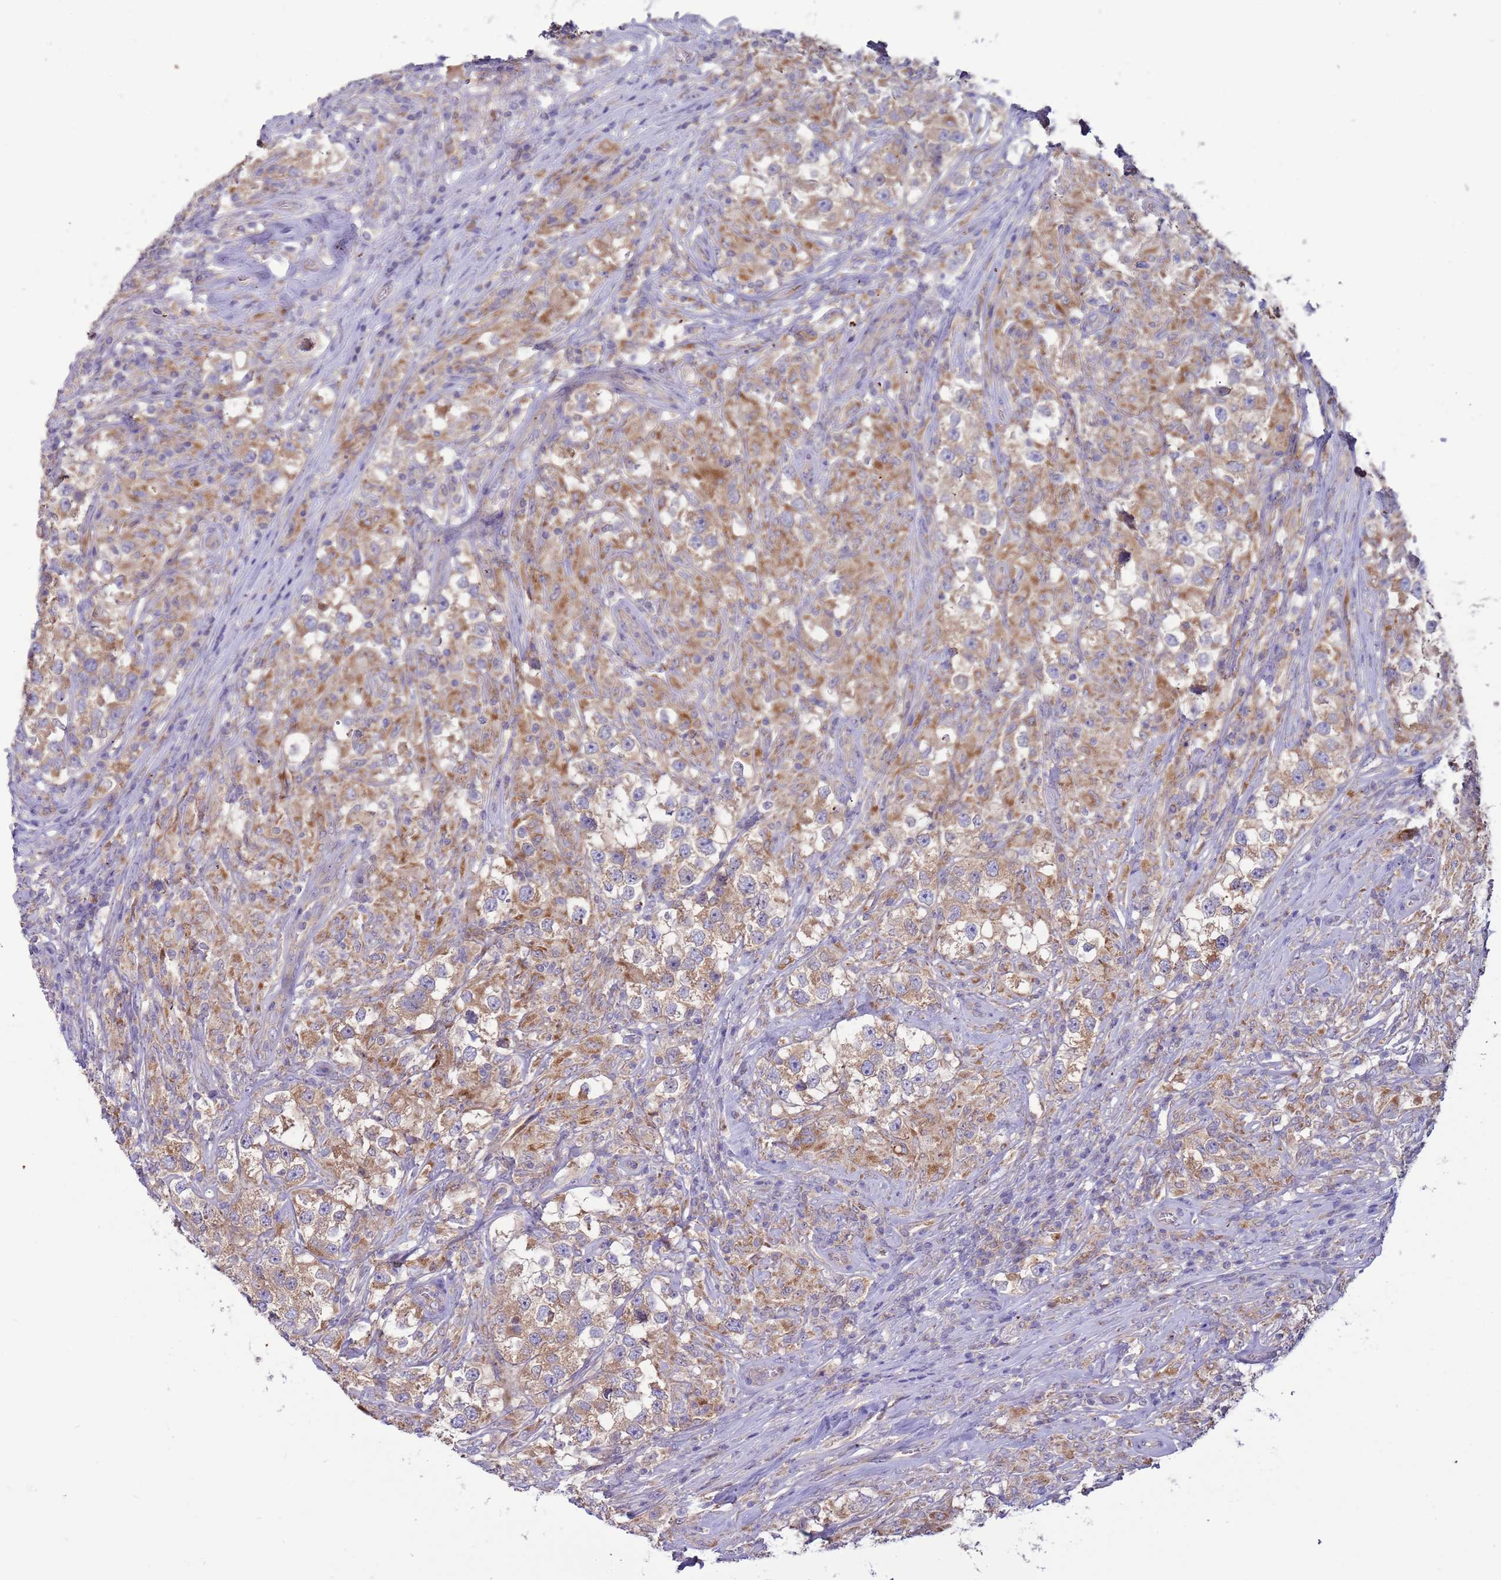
{"staining": {"intensity": "moderate", "quantity": ">75%", "location": "cytoplasmic/membranous"}, "tissue": "testis cancer", "cell_type": "Tumor cells", "image_type": "cancer", "snomed": [{"axis": "morphology", "description": "Seminoma, NOS"}, {"axis": "topography", "description": "Testis"}], "caption": "The micrograph shows a brown stain indicating the presence of a protein in the cytoplasmic/membranous of tumor cells in testis cancer.", "gene": "UQCRQ", "patient": {"sex": "male", "age": 46}}